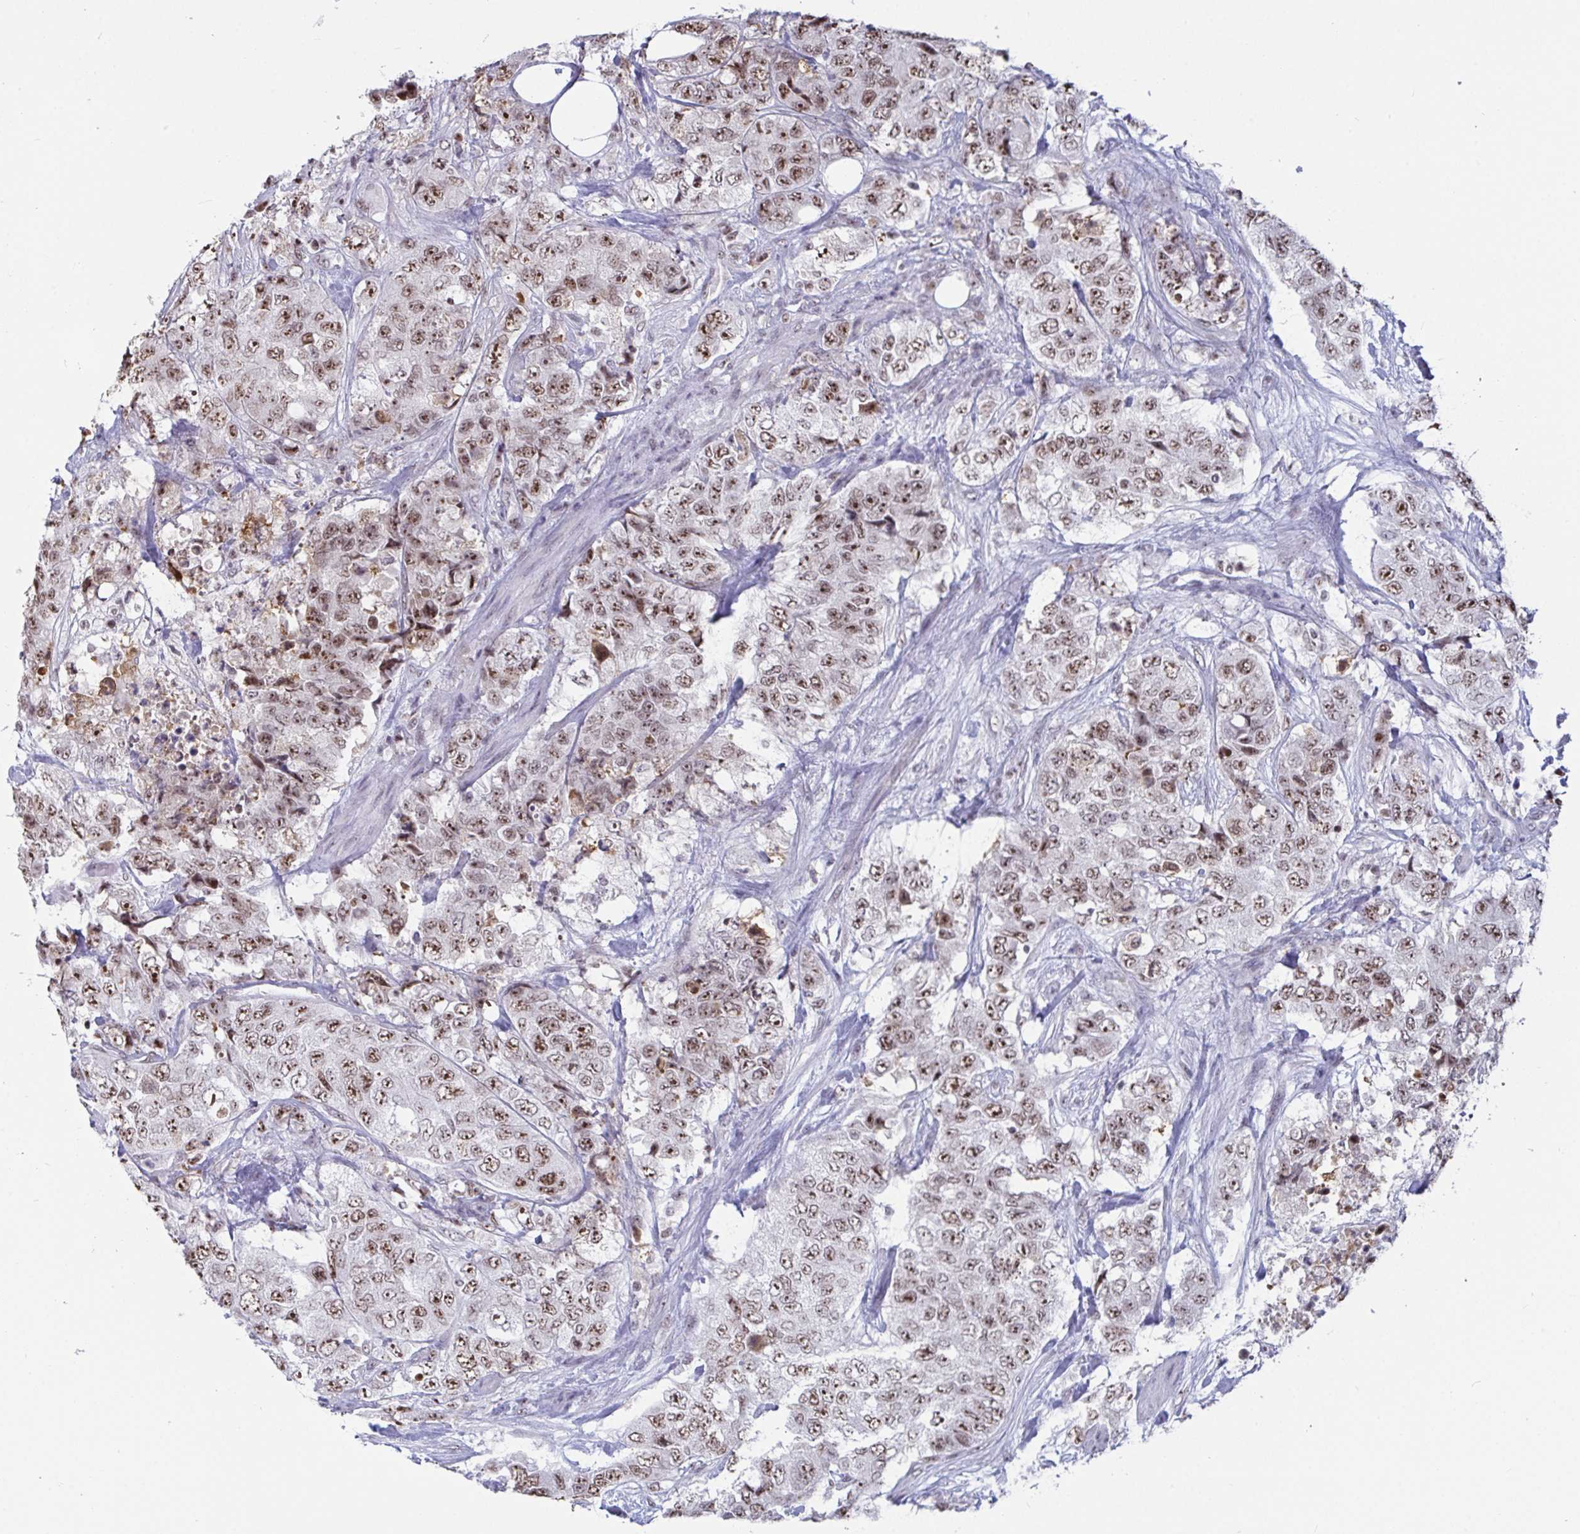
{"staining": {"intensity": "moderate", "quantity": ">75%", "location": "nuclear"}, "tissue": "urothelial cancer", "cell_type": "Tumor cells", "image_type": "cancer", "snomed": [{"axis": "morphology", "description": "Urothelial carcinoma, High grade"}, {"axis": "topography", "description": "Urinary bladder"}], "caption": "Immunohistochemistry (DAB (3,3'-diaminobenzidine)) staining of urothelial cancer shows moderate nuclear protein positivity in approximately >75% of tumor cells.", "gene": "SUPT16H", "patient": {"sex": "female", "age": 78}}